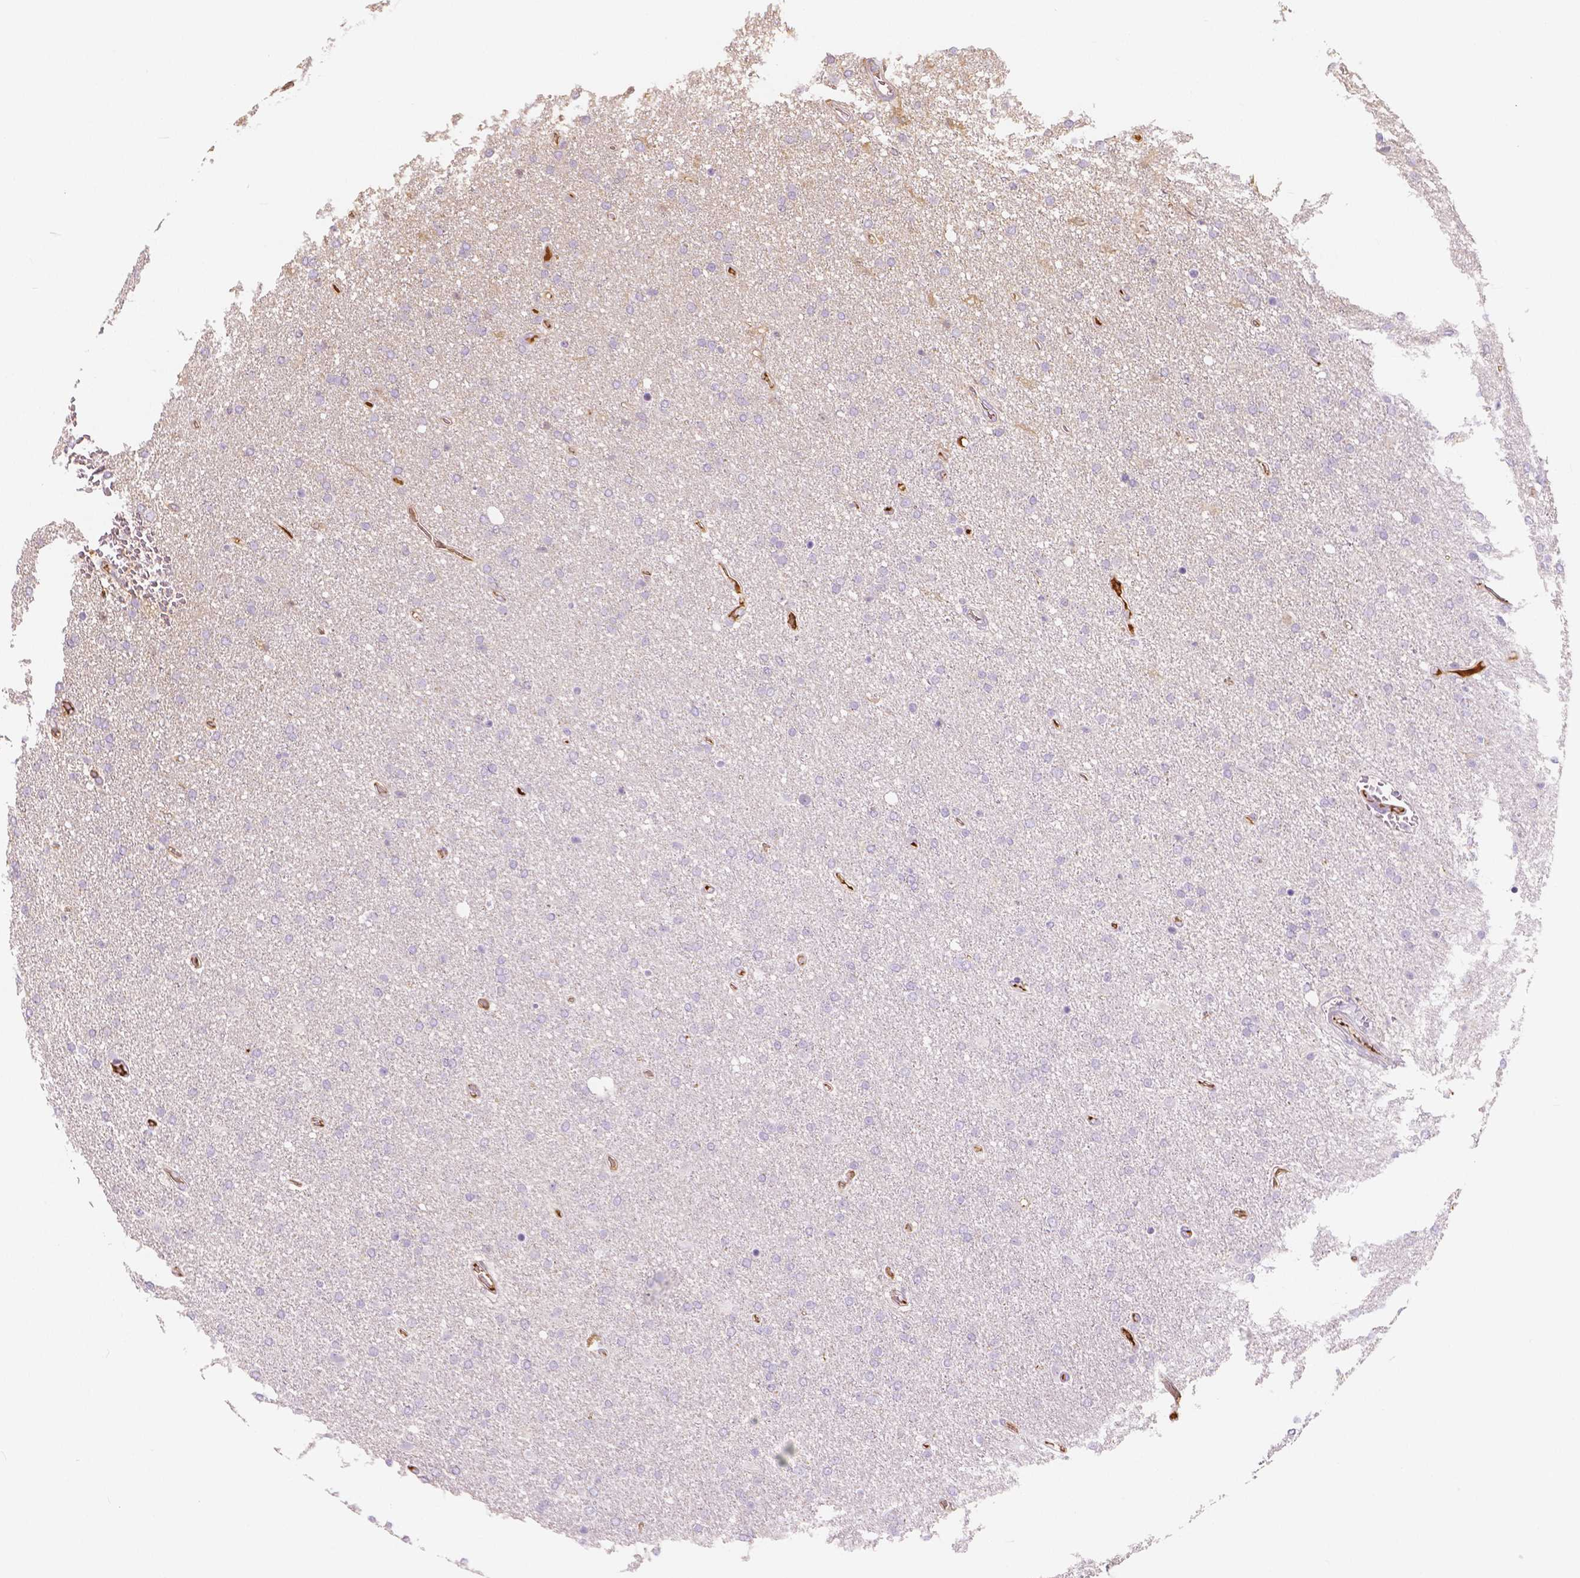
{"staining": {"intensity": "negative", "quantity": "none", "location": "none"}, "tissue": "glioma", "cell_type": "Tumor cells", "image_type": "cancer", "snomed": [{"axis": "morphology", "description": "Glioma, malignant, High grade"}, {"axis": "topography", "description": "Cerebral cortex"}], "caption": "Immunohistochemical staining of glioma exhibits no significant staining in tumor cells.", "gene": "APOA4", "patient": {"sex": "male", "age": 70}}